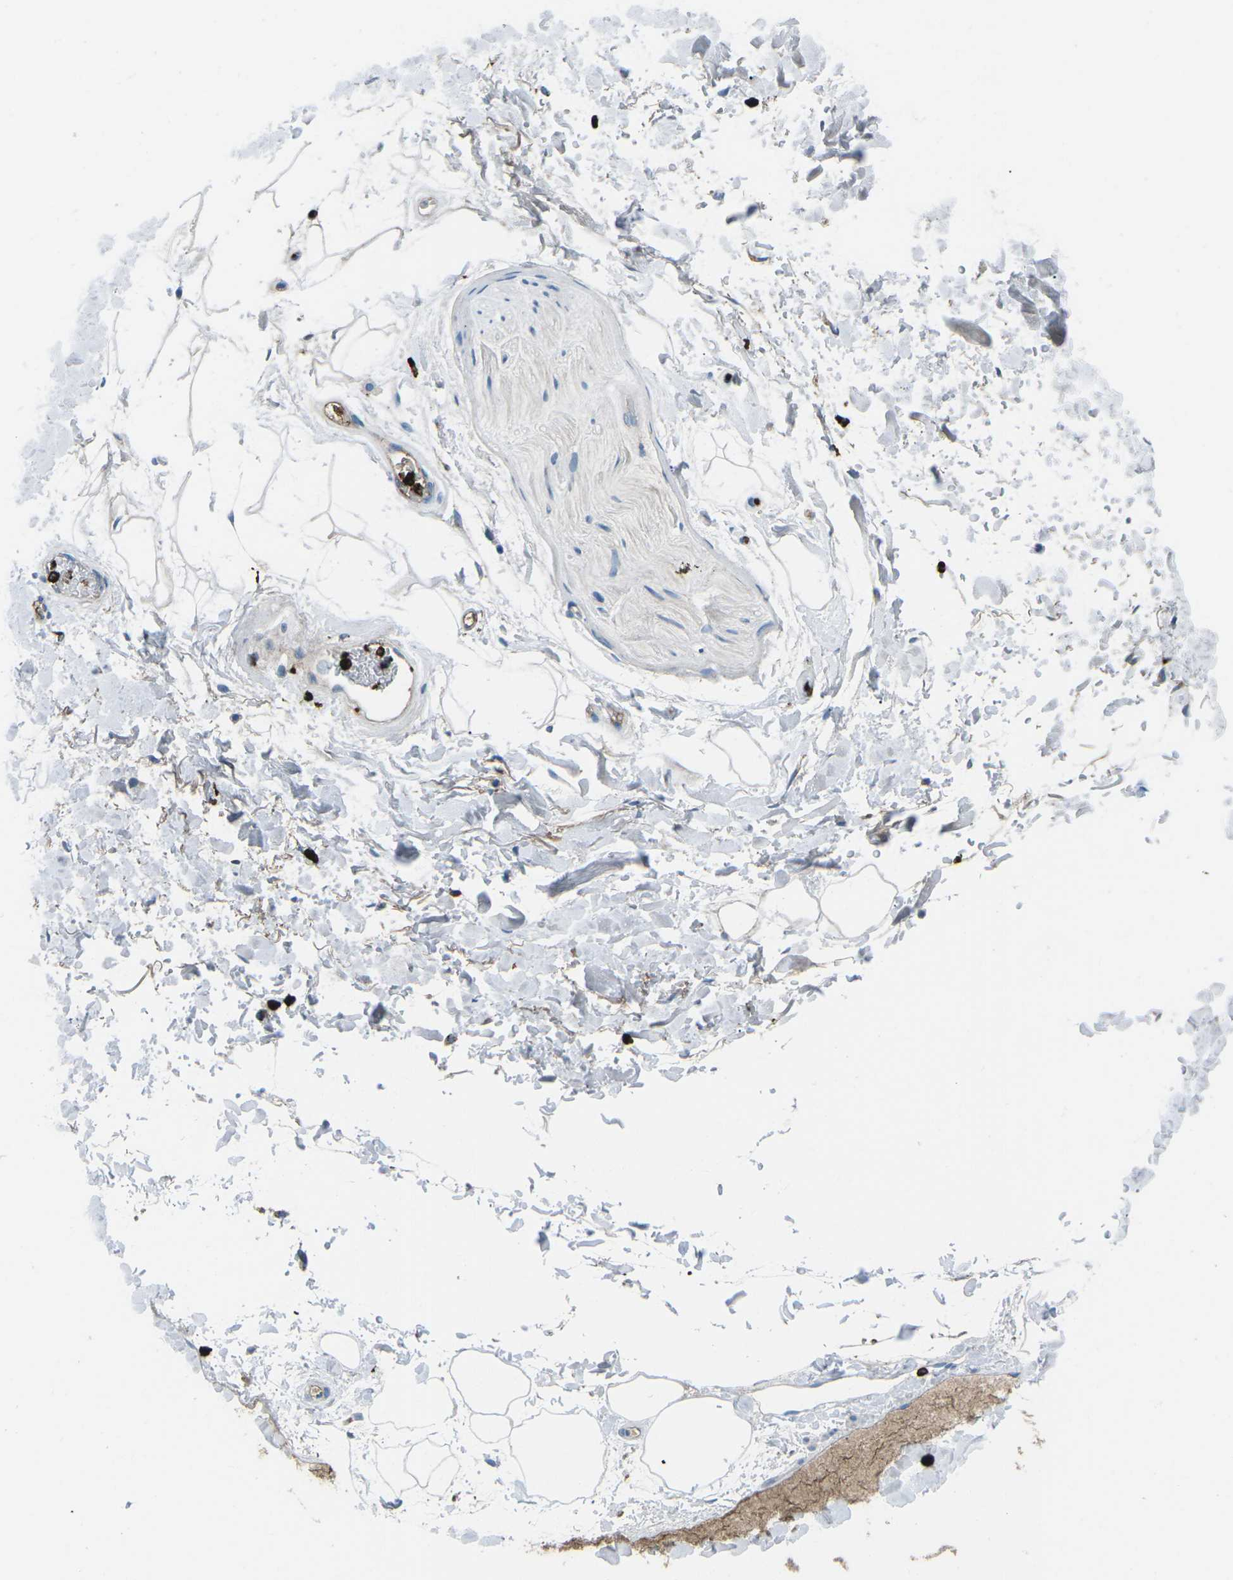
{"staining": {"intensity": "negative", "quantity": "none", "location": "none"}, "tissue": "adipose tissue", "cell_type": "Adipocytes", "image_type": "normal", "snomed": [{"axis": "morphology", "description": "Normal tissue, NOS"}, {"axis": "topography", "description": "Soft tissue"}], "caption": "Human adipose tissue stained for a protein using immunohistochemistry displays no staining in adipocytes.", "gene": "FCN1", "patient": {"sex": "male", "age": 72}}